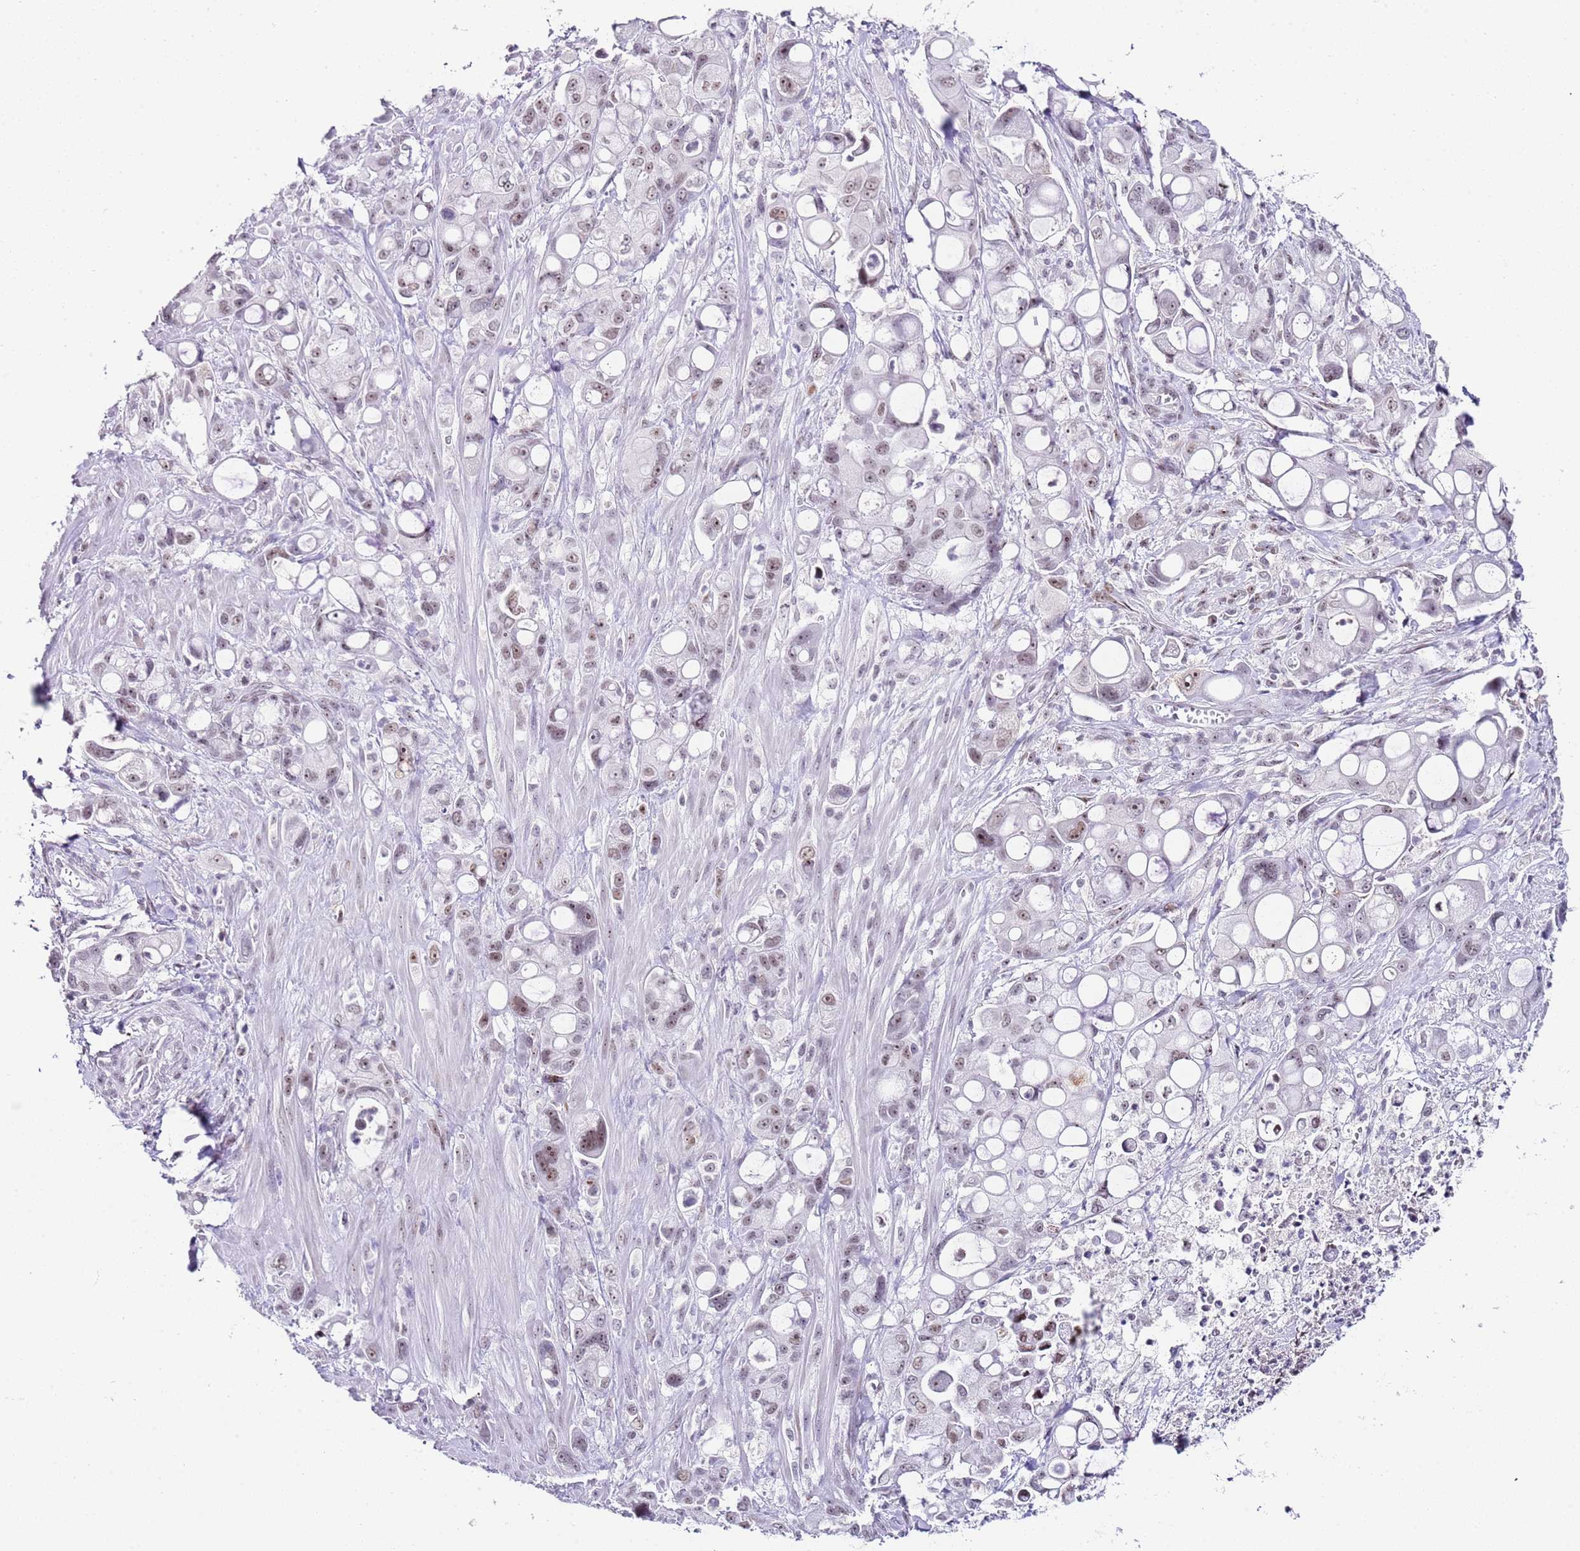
{"staining": {"intensity": "weak", "quantity": "25%-75%", "location": "nuclear"}, "tissue": "pancreatic cancer", "cell_type": "Tumor cells", "image_type": "cancer", "snomed": [{"axis": "morphology", "description": "Adenocarcinoma, NOS"}, {"axis": "topography", "description": "Pancreas"}], "caption": "Pancreatic adenocarcinoma stained with a protein marker shows weak staining in tumor cells.", "gene": "NOP56", "patient": {"sex": "male", "age": 68}}